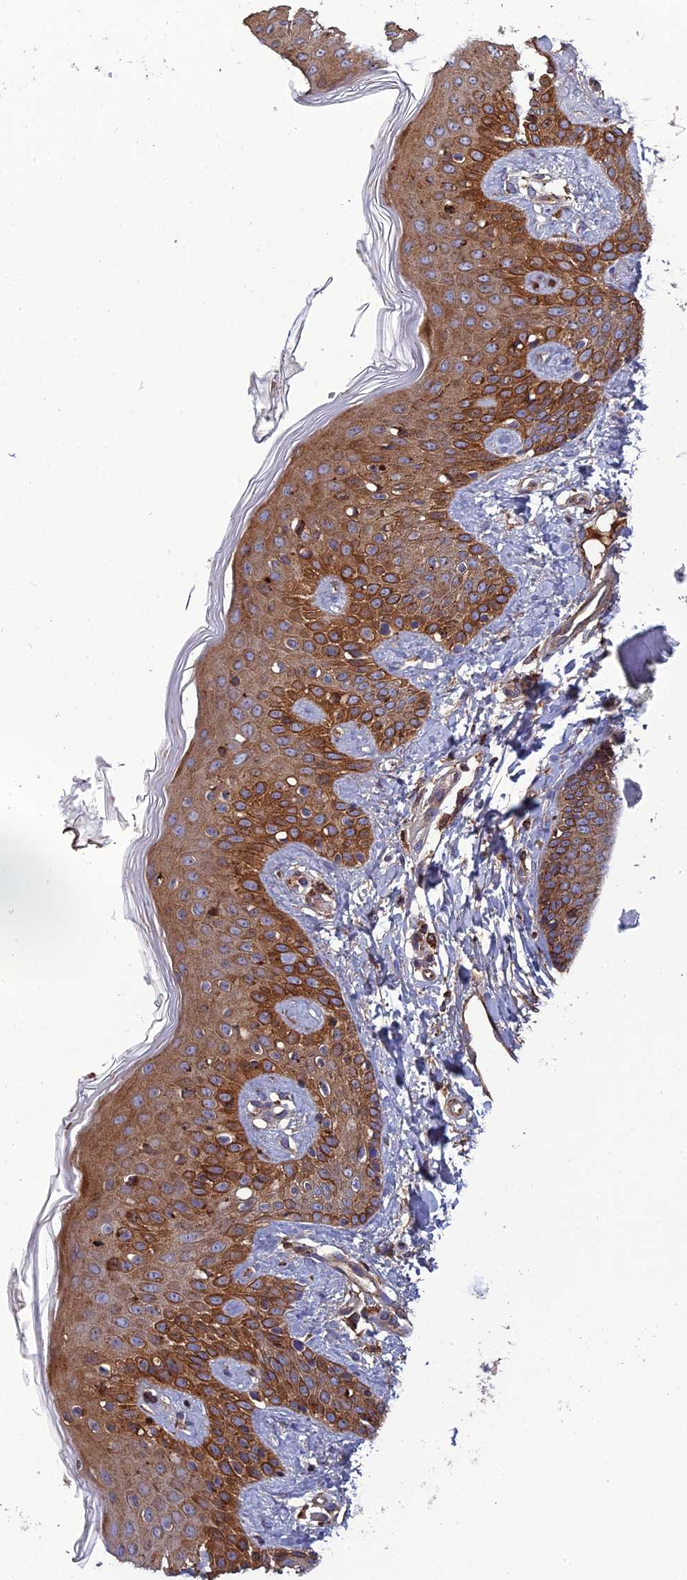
{"staining": {"intensity": "moderate", "quantity": ">75%", "location": "cytoplasmic/membranous"}, "tissue": "skin", "cell_type": "Fibroblasts", "image_type": "normal", "snomed": [{"axis": "morphology", "description": "Normal tissue, NOS"}, {"axis": "topography", "description": "Skin"}], "caption": "Immunohistochemical staining of benign skin reveals >75% levels of moderate cytoplasmic/membranous protein expression in about >75% of fibroblasts.", "gene": "LNPEP", "patient": {"sex": "male", "age": 16}}